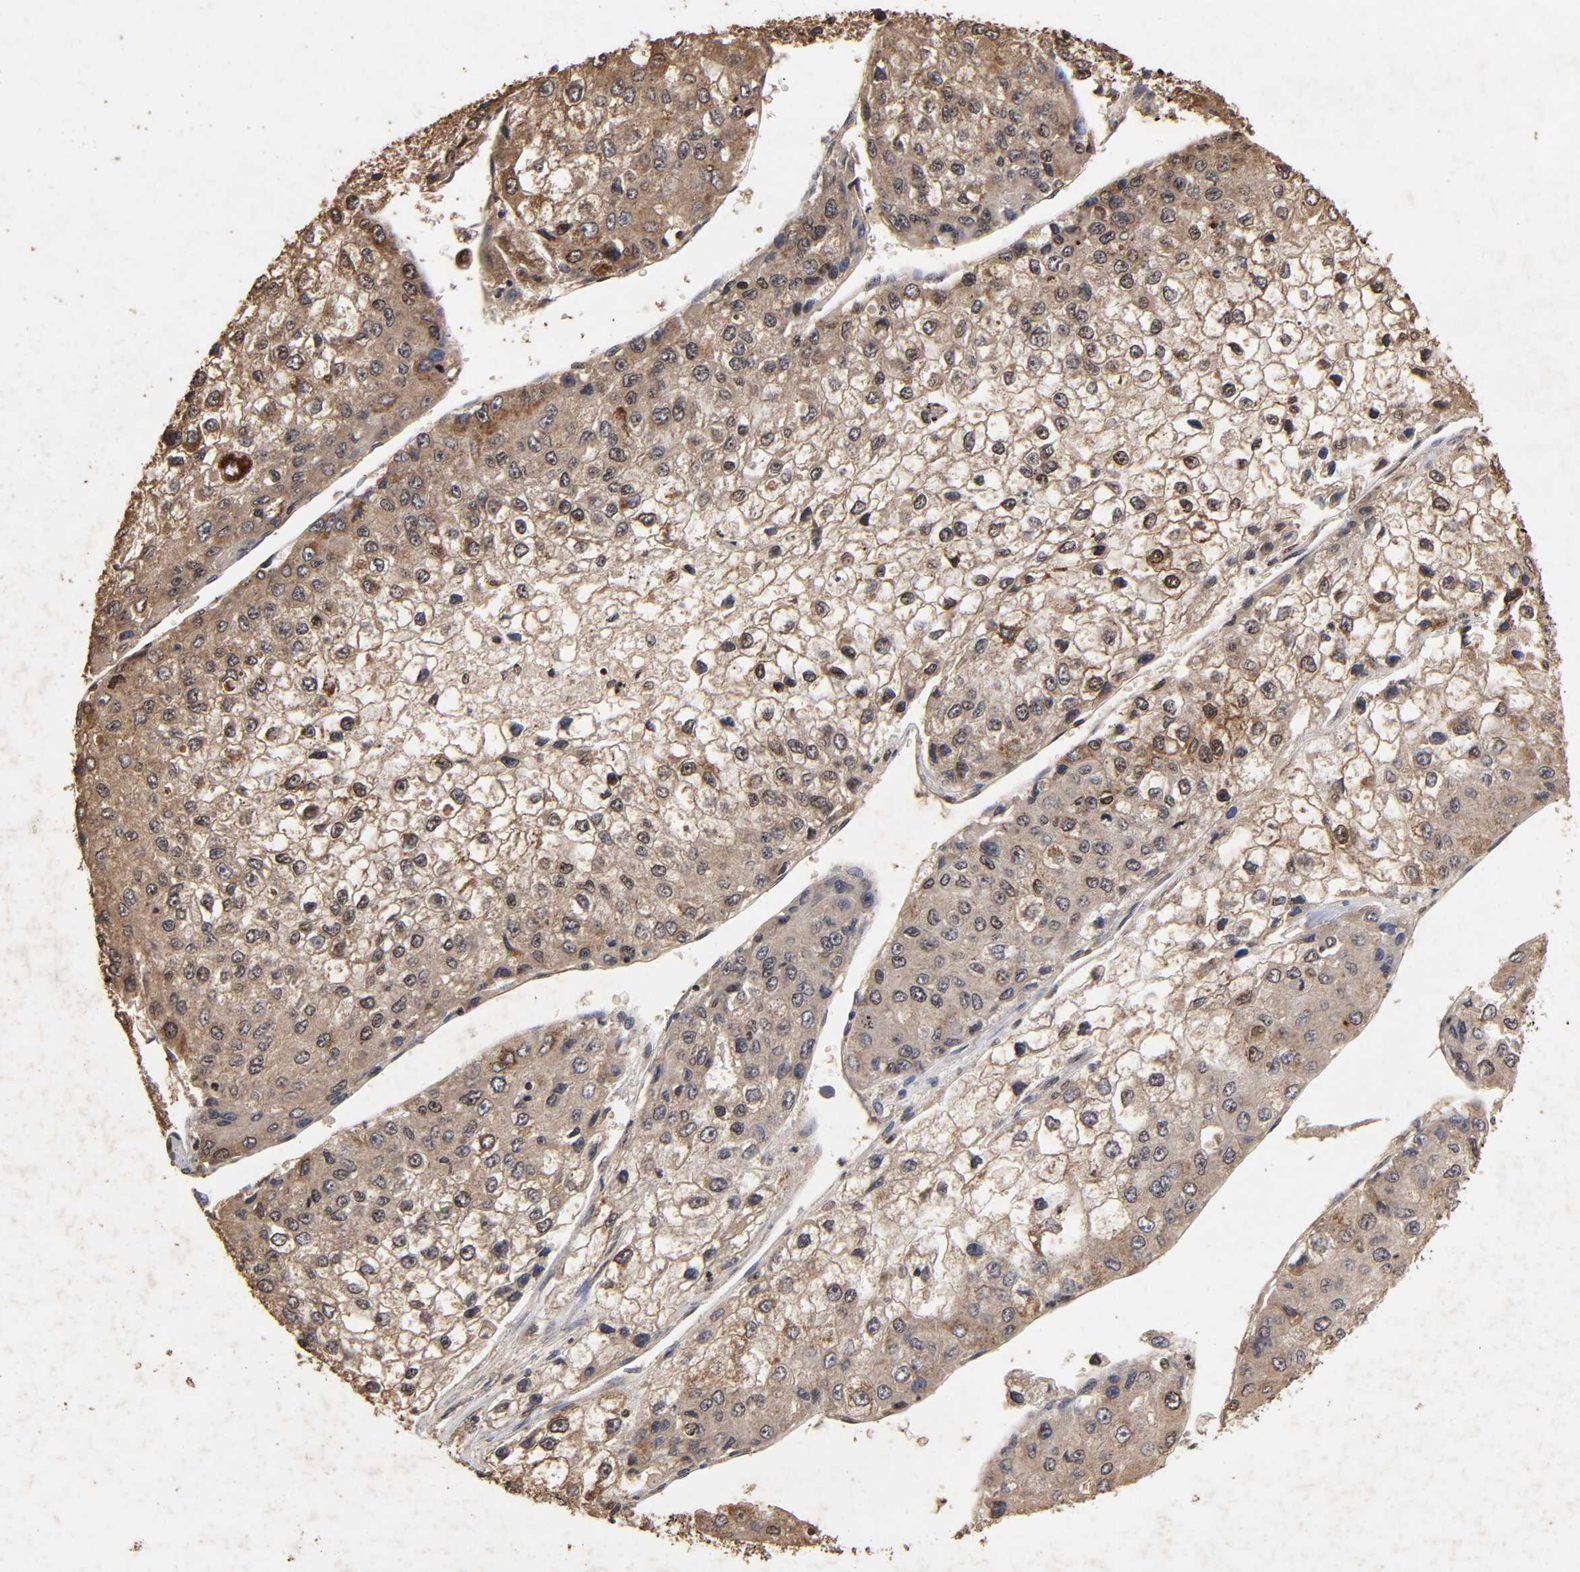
{"staining": {"intensity": "moderate", "quantity": "25%-75%", "location": "cytoplasmic/membranous"}, "tissue": "liver cancer", "cell_type": "Tumor cells", "image_type": "cancer", "snomed": [{"axis": "morphology", "description": "Carcinoma, Hepatocellular, NOS"}, {"axis": "topography", "description": "Liver"}], "caption": "Tumor cells show medium levels of moderate cytoplasmic/membranous staining in about 25%-75% of cells in human liver cancer.", "gene": "CYCS", "patient": {"sex": "female", "age": 66}}